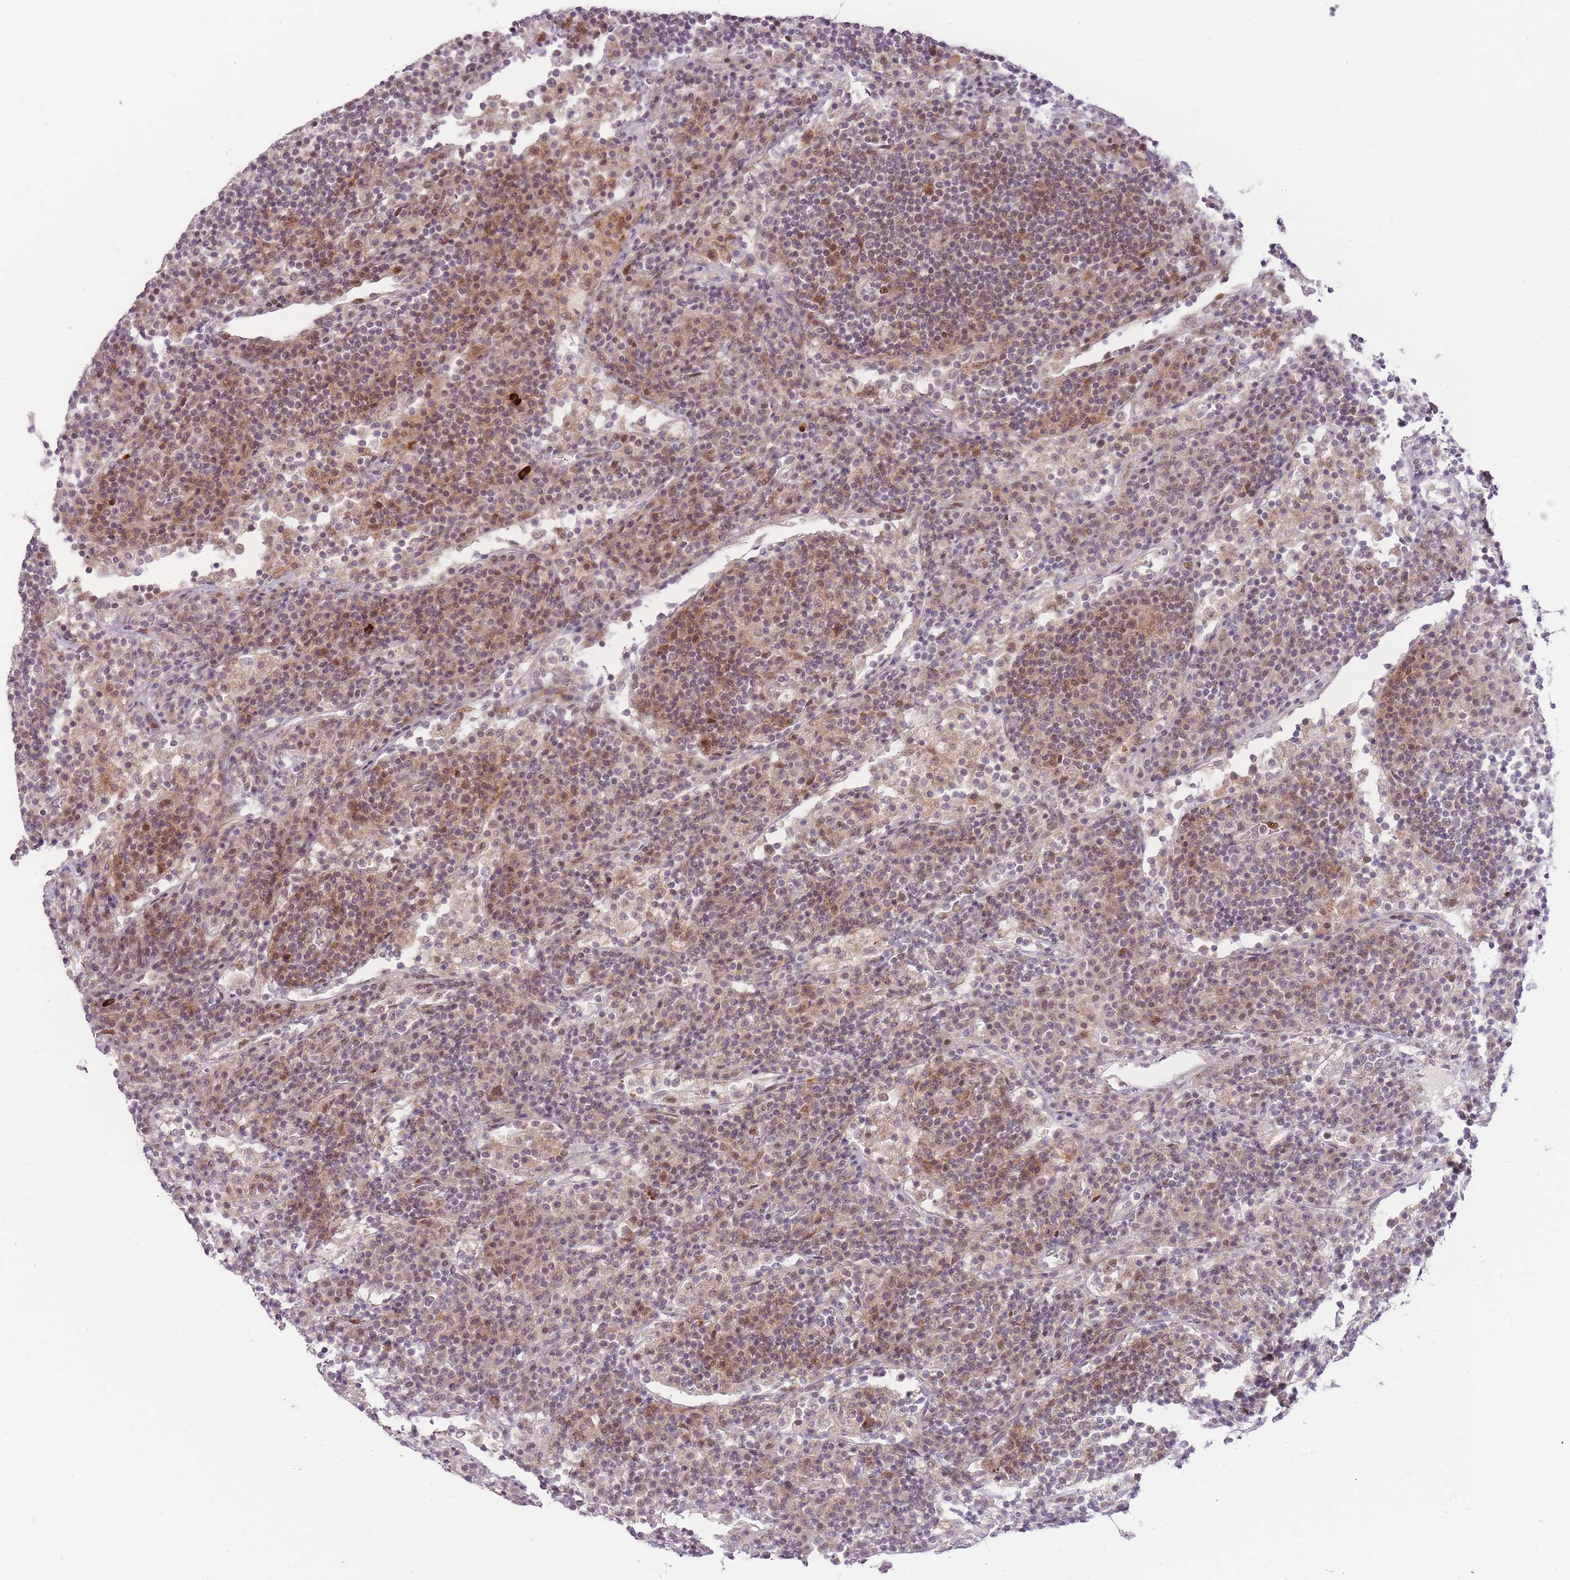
{"staining": {"intensity": "weak", "quantity": "<25%", "location": "nuclear"}, "tissue": "lymph node", "cell_type": "Germinal center cells", "image_type": "normal", "snomed": [{"axis": "morphology", "description": "Normal tissue, NOS"}, {"axis": "topography", "description": "Lymph node"}], "caption": "A high-resolution histopathology image shows IHC staining of benign lymph node, which exhibits no significant positivity in germinal center cells.", "gene": "OGG1", "patient": {"sex": "female", "age": 53}}